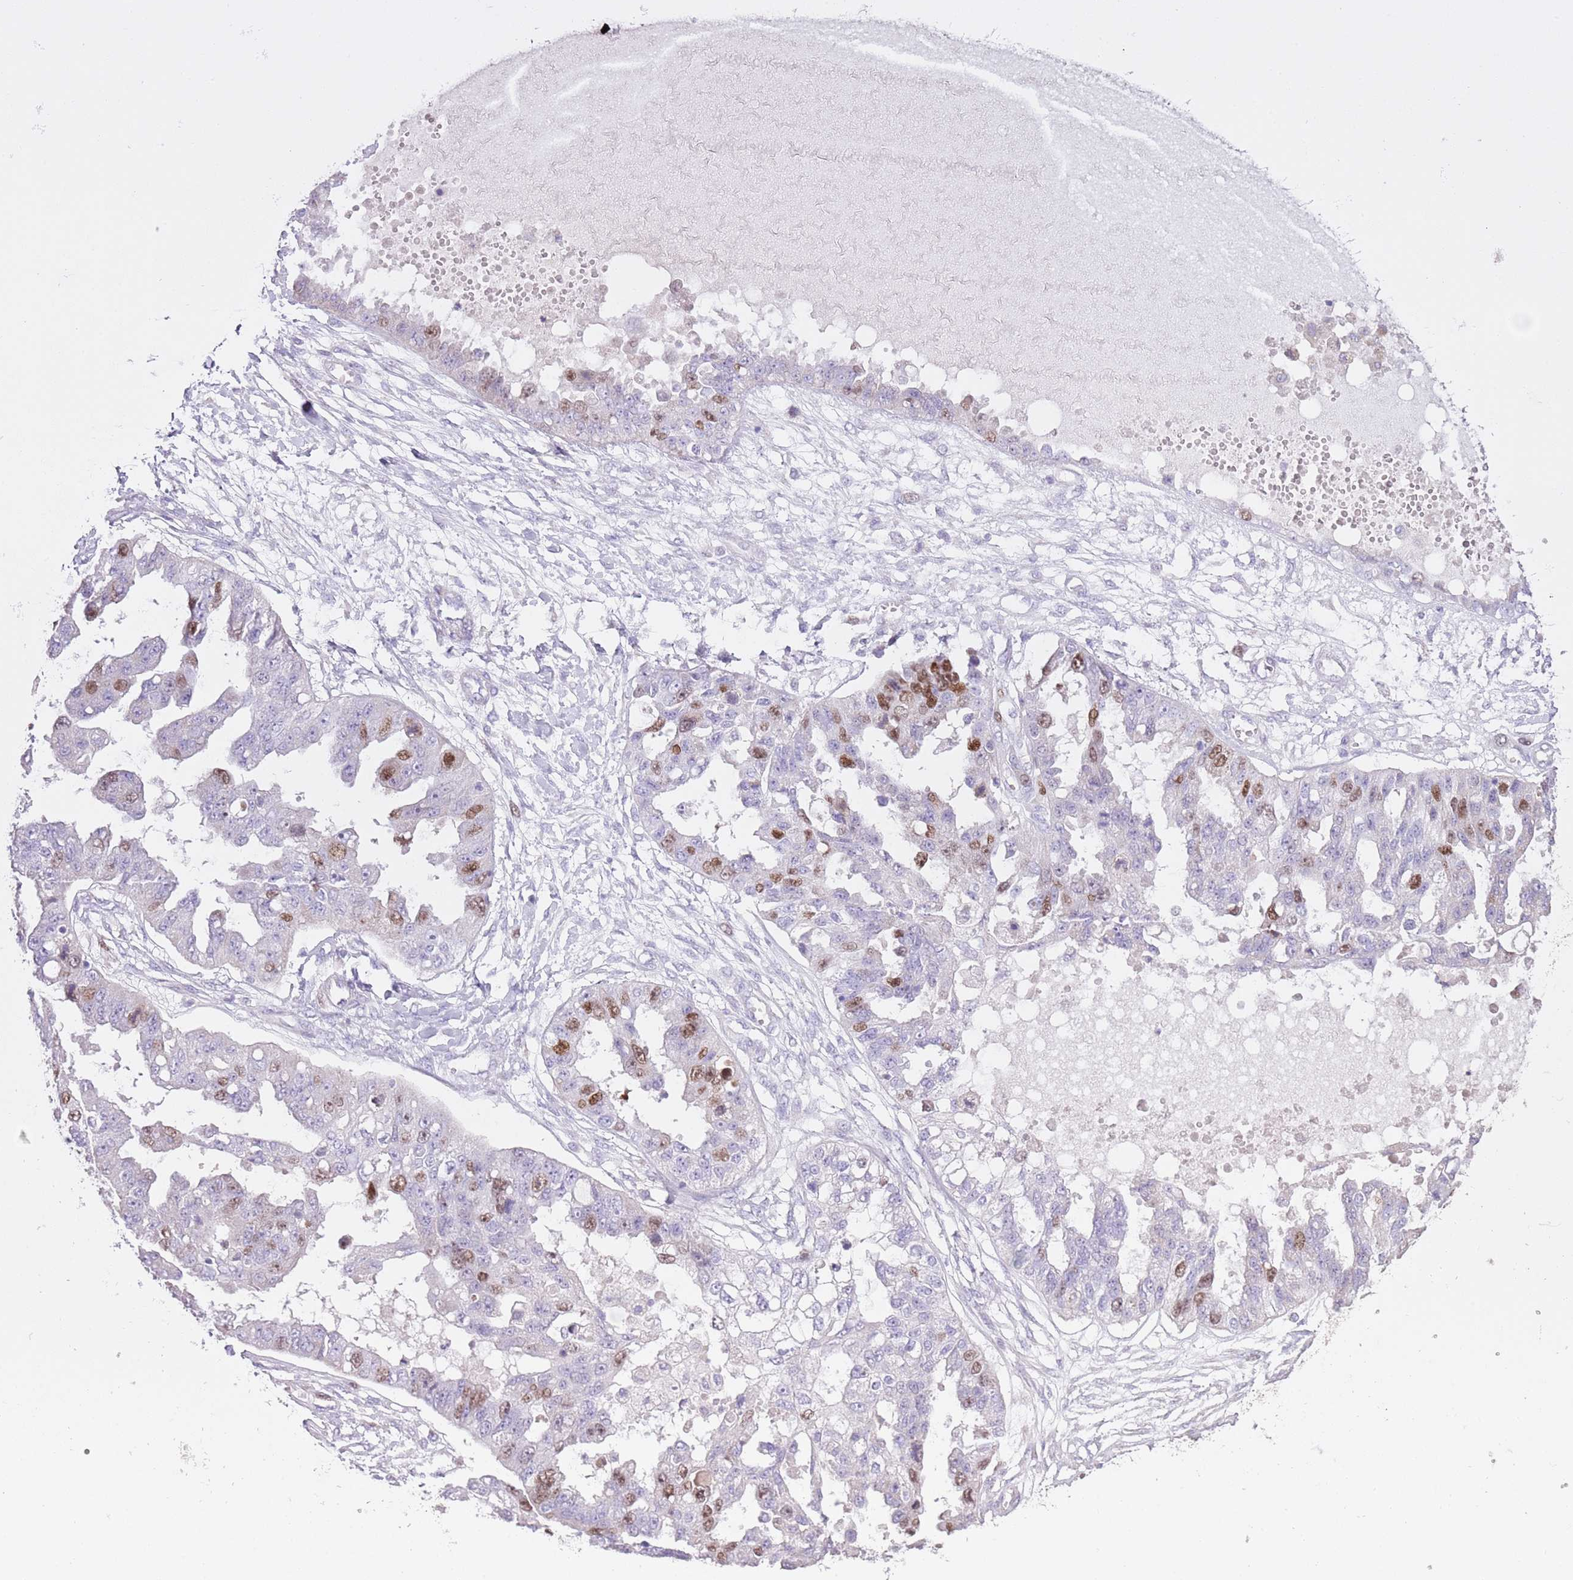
{"staining": {"intensity": "moderate", "quantity": "25%-75%", "location": "nuclear"}, "tissue": "ovarian cancer", "cell_type": "Tumor cells", "image_type": "cancer", "snomed": [{"axis": "morphology", "description": "Cystadenocarcinoma, serous, NOS"}, {"axis": "topography", "description": "Ovary"}], "caption": "Moderate nuclear protein positivity is present in approximately 25%-75% of tumor cells in ovarian cancer (serous cystadenocarcinoma). The staining was performed using DAB (3,3'-diaminobenzidine), with brown indicating positive protein expression. Nuclei are stained blue with hematoxylin.", "gene": "GMNN", "patient": {"sex": "female", "age": 58}}